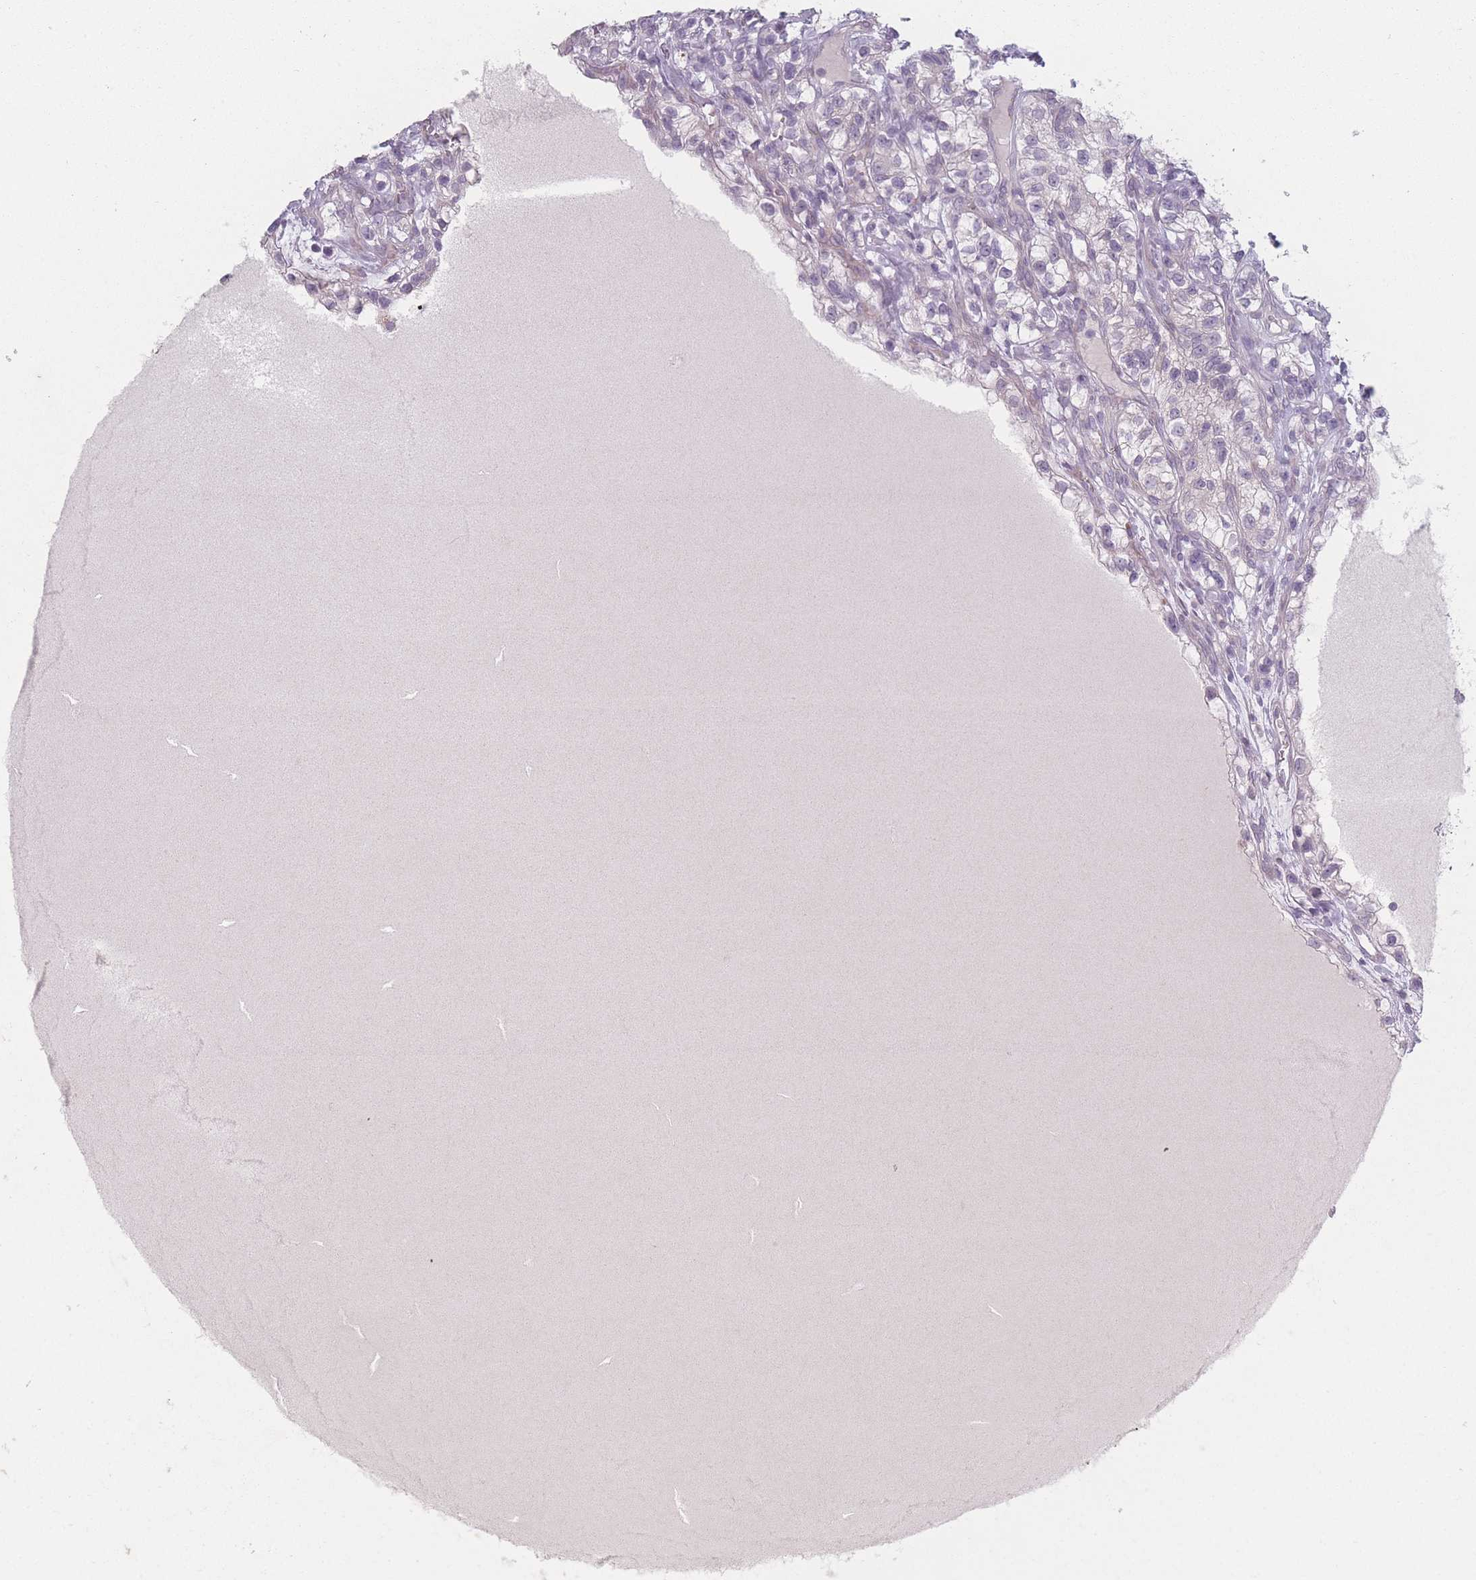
{"staining": {"intensity": "negative", "quantity": "none", "location": "none"}, "tissue": "renal cancer", "cell_type": "Tumor cells", "image_type": "cancer", "snomed": [{"axis": "morphology", "description": "Adenocarcinoma, NOS"}, {"axis": "topography", "description": "Kidney"}], "caption": "IHC of renal cancer (adenocarcinoma) displays no staining in tumor cells. (Brightfield microscopy of DAB (3,3'-diaminobenzidine) immunohistochemistry at high magnification).", "gene": "RASL10B", "patient": {"sex": "female", "age": 57}}